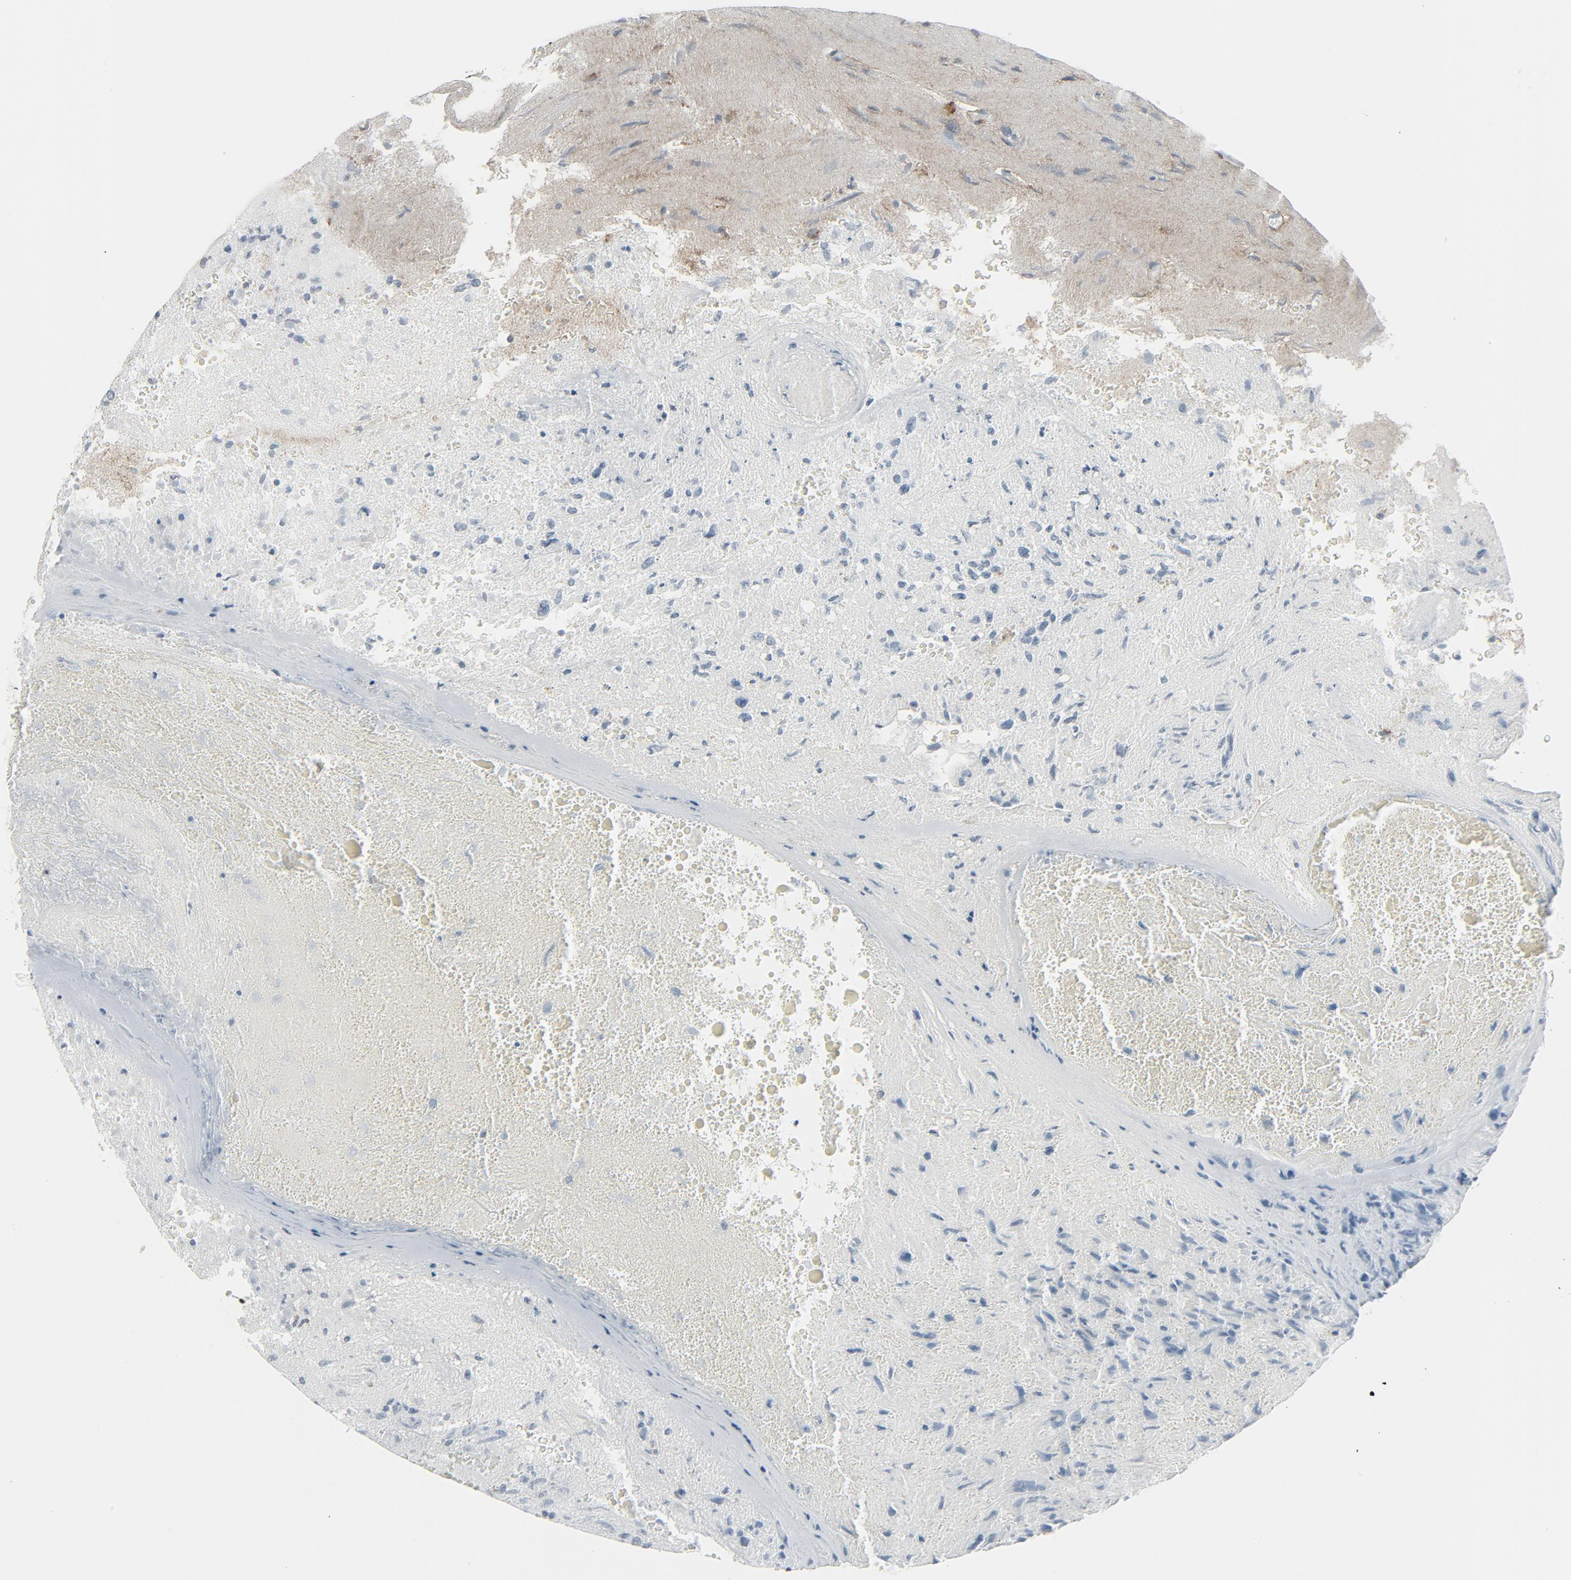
{"staining": {"intensity": "negative", "quantity": "none", "location": "none"}, "tissue": "glioma", "cell_type": "Tumor cells", "image_type": "cancer", "snomed": [{"axis": "morphology", "description": "Normal tissue, NOS"}, {"axis": "morphology", "description": "Glioma, malignant, High grade"}, {"axis": "topography", "description": "Cerebral cortex"}], "caption": "Immunohistochemical staining of malignant glioma (high-grade) exhibits no significant expression in tumor cells.", "gene": "FGFR3", "patient": {"sex": "male", "age": 75}}